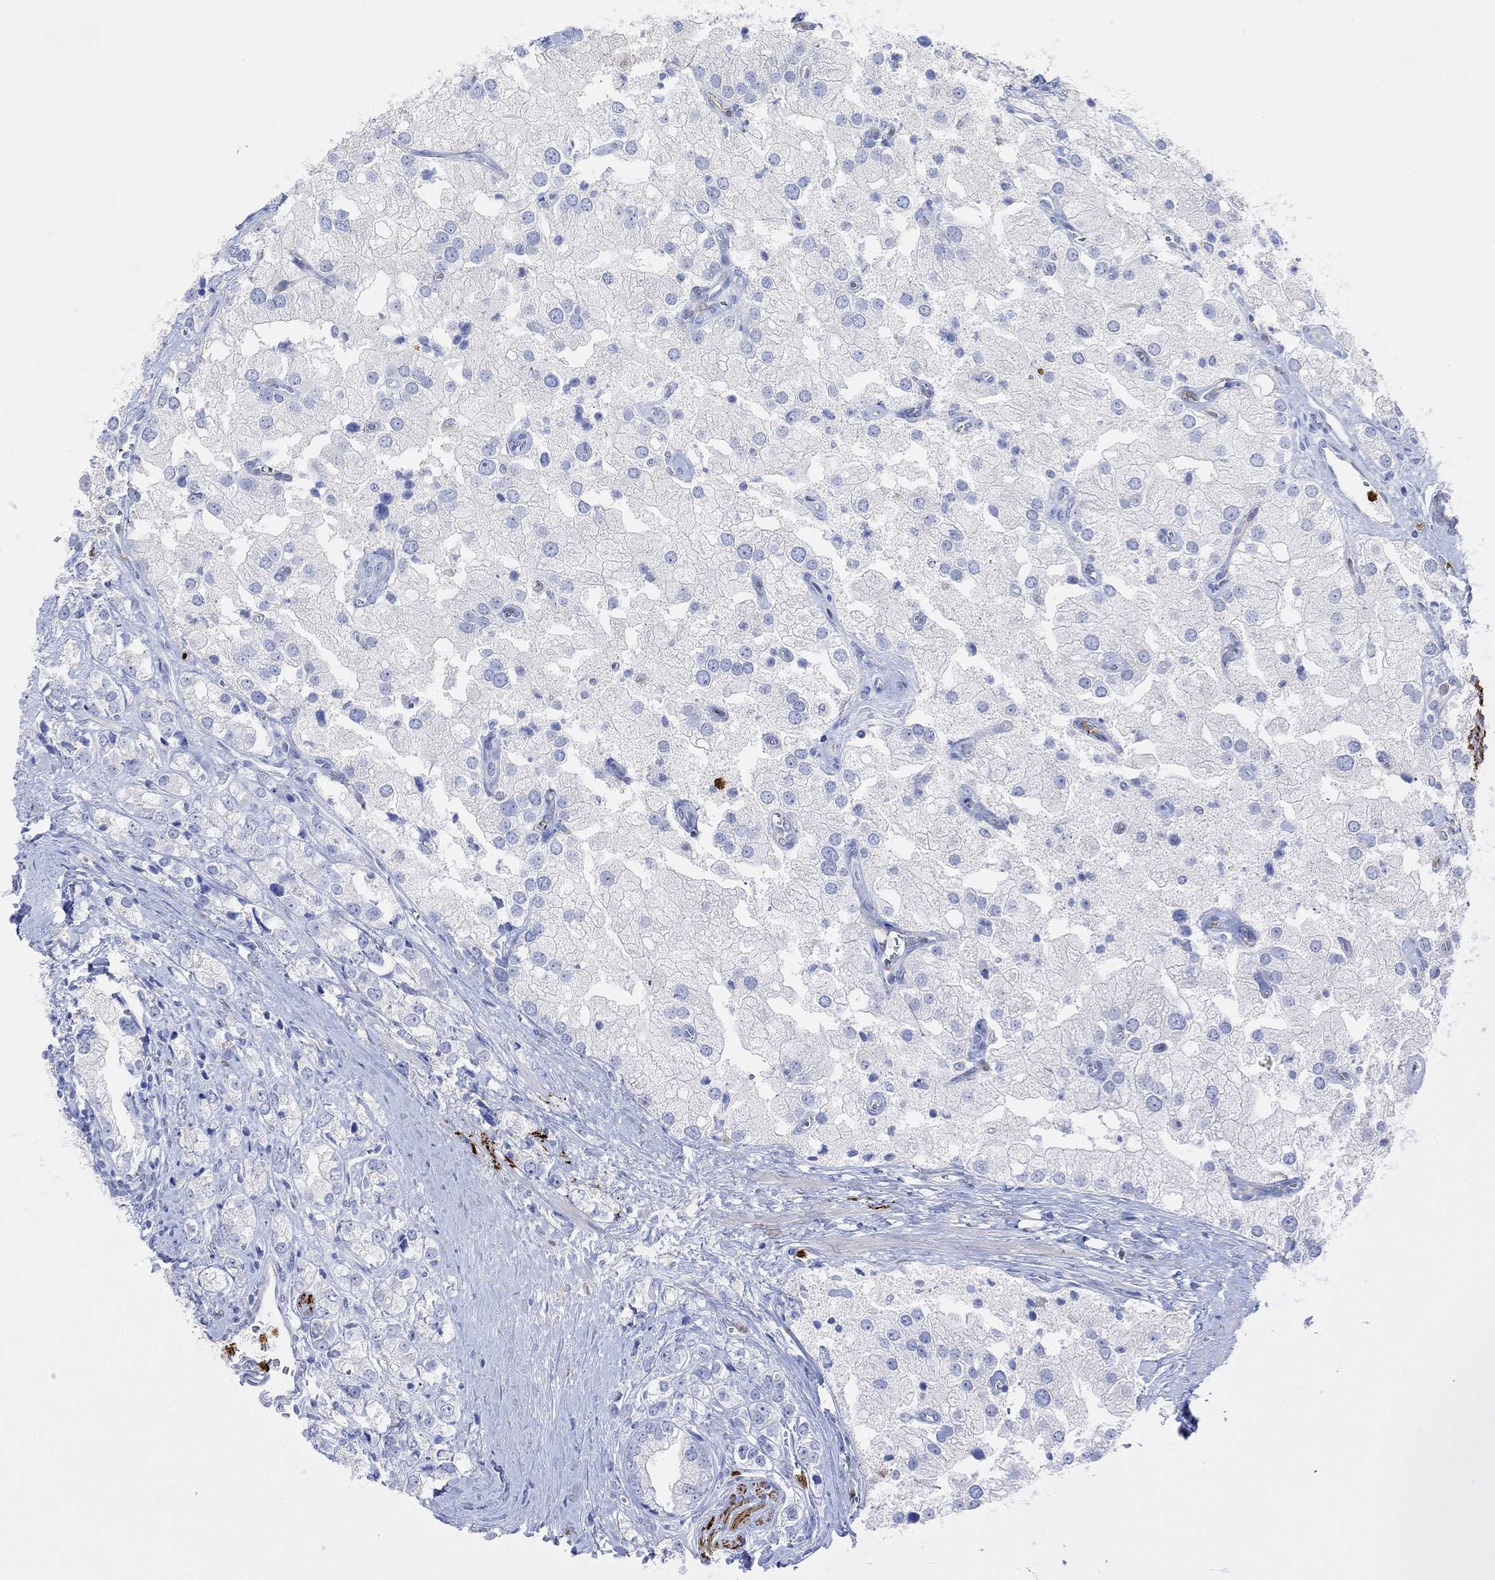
{"staining": {"intensity": "negative", "quantity": "none", "location": "none"}, "tissue": "prostate cancer", "cell_type": "Tumor cells", "image_type": "cancer", "snomed": [{"axis": "morphology", "description": "Adenocarcinoma, NOS"}, {"axis": "topography", "description": "Prostate and seminal vesicle, NOS"}, {"axis": "topography", "description": "Prostate"}], "caption": "Immunohistochemical staining of human adenocarcinoma (prostate) shows no significant expression in tumor cells.", "gene": "VAT1L", "patient": {"sex": "male", "age": 79}}